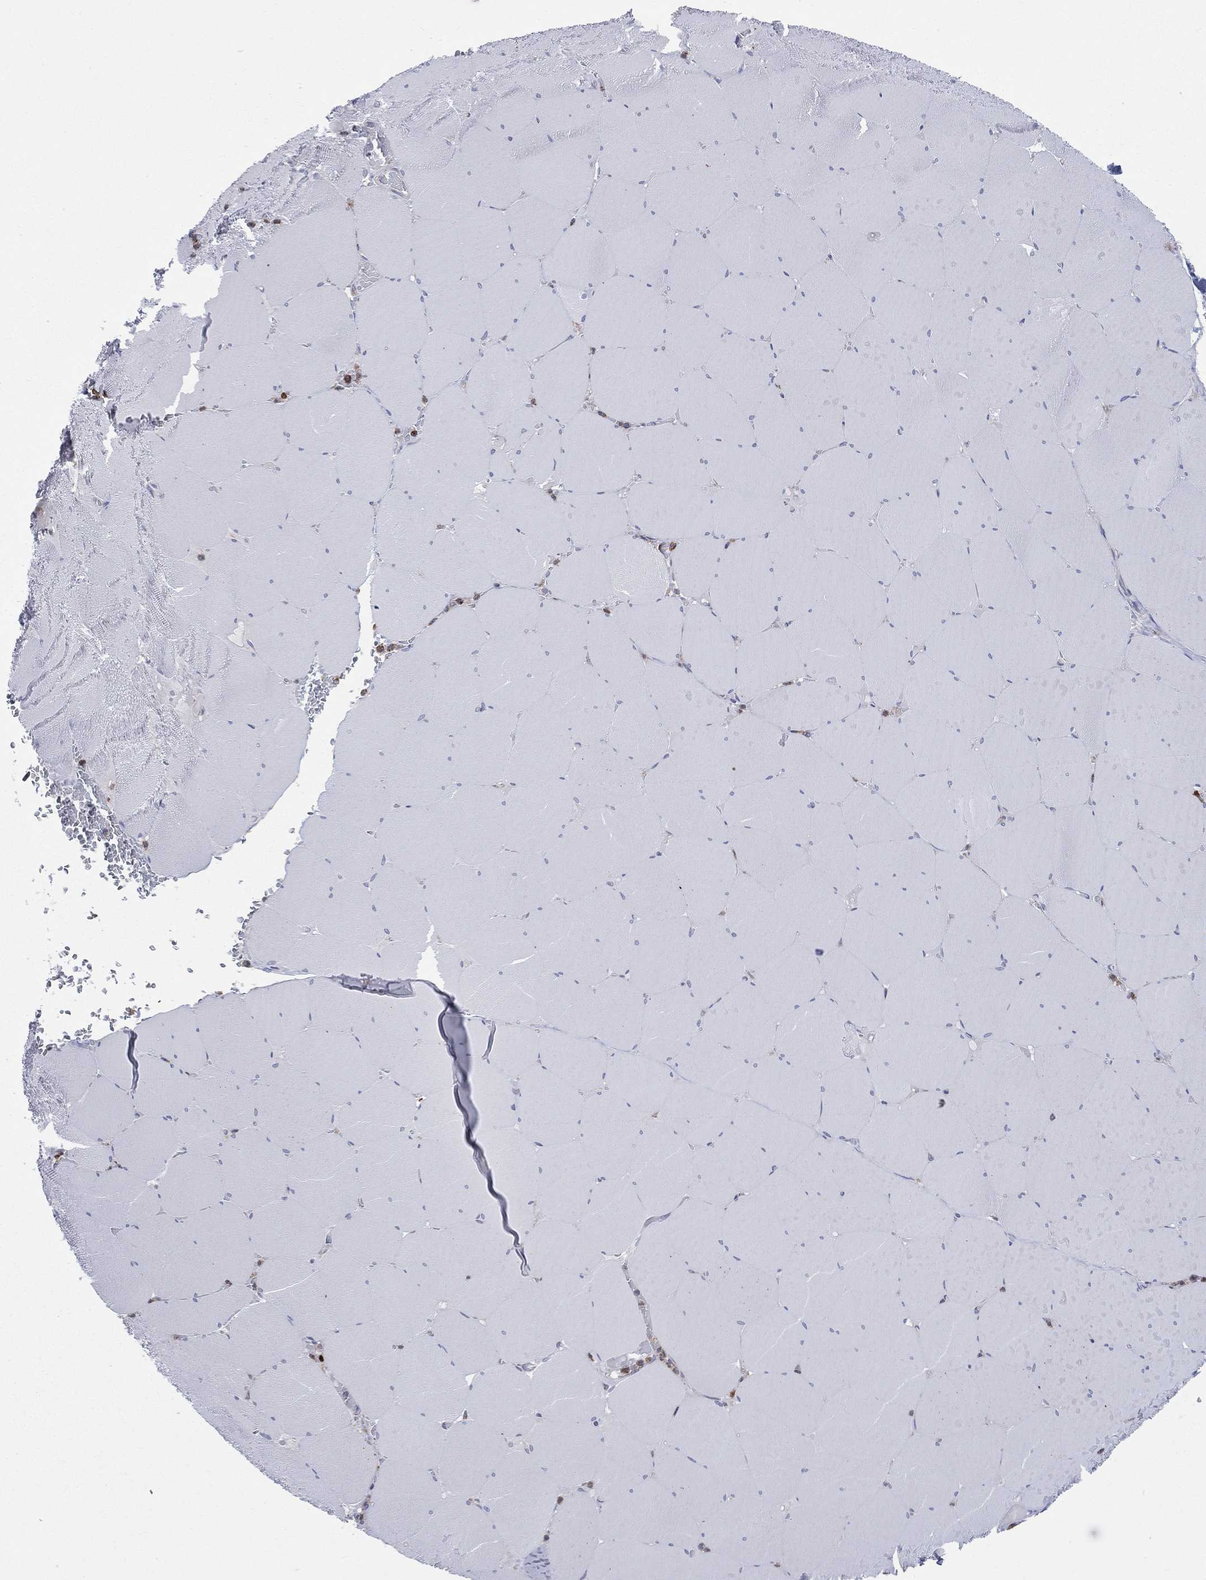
{"staining": {"intensity": "negative", "quantity": "none", "location": "none"}, "tissue": "skeletal muscle", "cell_type": "Myocytes", "image_type": "normal", "snomed": [{"axis": "morphology", "description": "Normal tissue, NOS"}, {"axis": "morphology", "description": "Malignant melanoma, Metastatic site"}, {"axis": "topography", "description": "Skeletal muscle"}], "caption": "The histopathology image demonstrates no staining of myocytes in unremarkable skeletal muscle. (Brightfield microscopy of DAB (3,3'-diaminobenzidine) immunohistochemistry (IHC) at high magnification).", "gene": "CCDC159", "patient": {"sex": "male", "age": 50}}